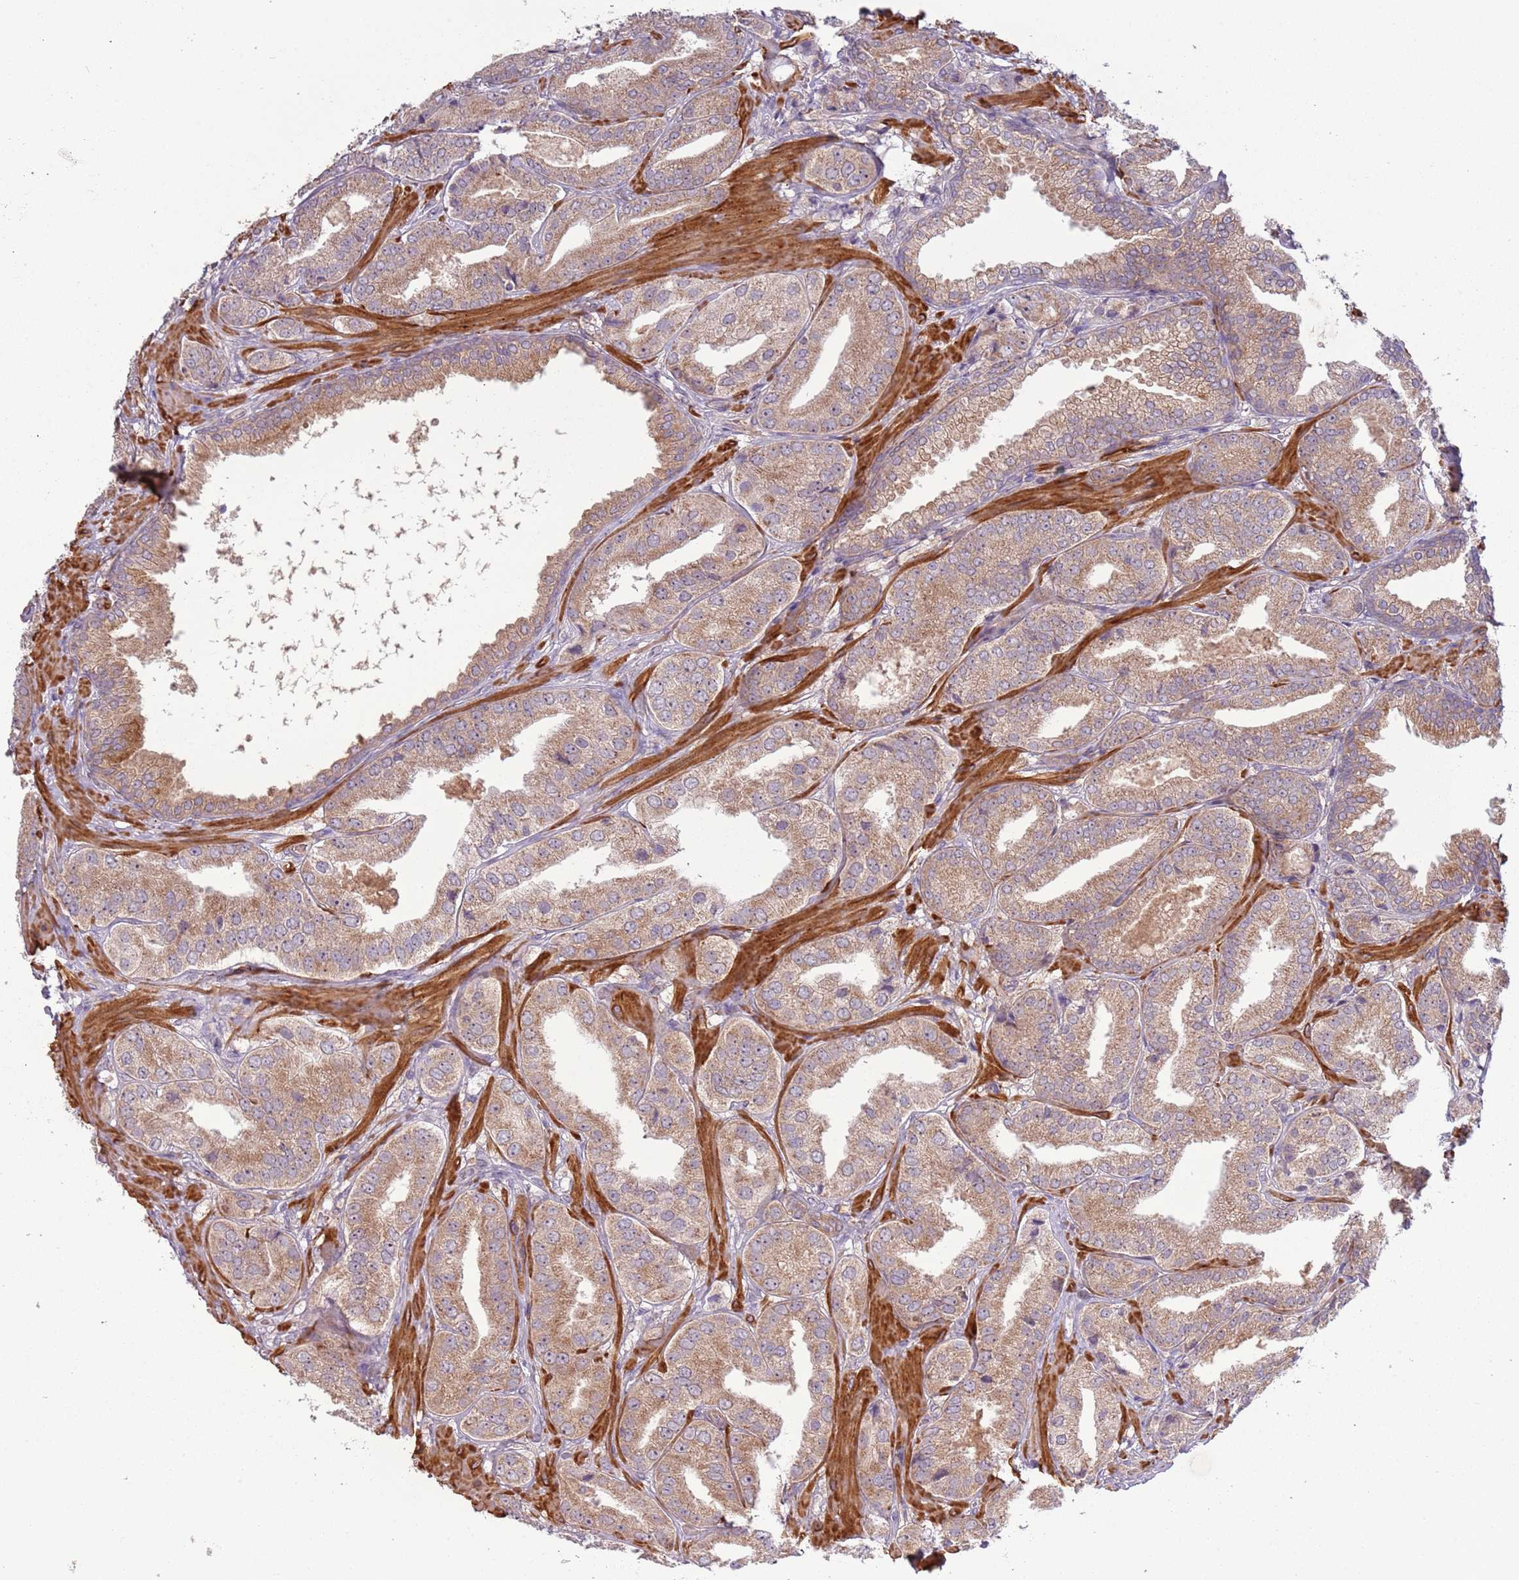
{"staining": {"intensity": "moderate", "quantity": ">75%", "location": "cytoplasmic/membranous"}, "tissue": "prostate cancer", "cell_type": "Tumor cells", "image_type": "cancer", "snomed": [{"axis": "morphology", "description": "Adenocarcinoma, High grade"}, {"axis": "topography", "description": "Prostate"}], "caption": "This photomicrograph shows IHC staining of prostate cancer, with medium moderate cytoplasmic/membranous expression in about >75% of tumor cells.", "gene": "DTD2", "patient": {"sex": "male", "age": 63}}